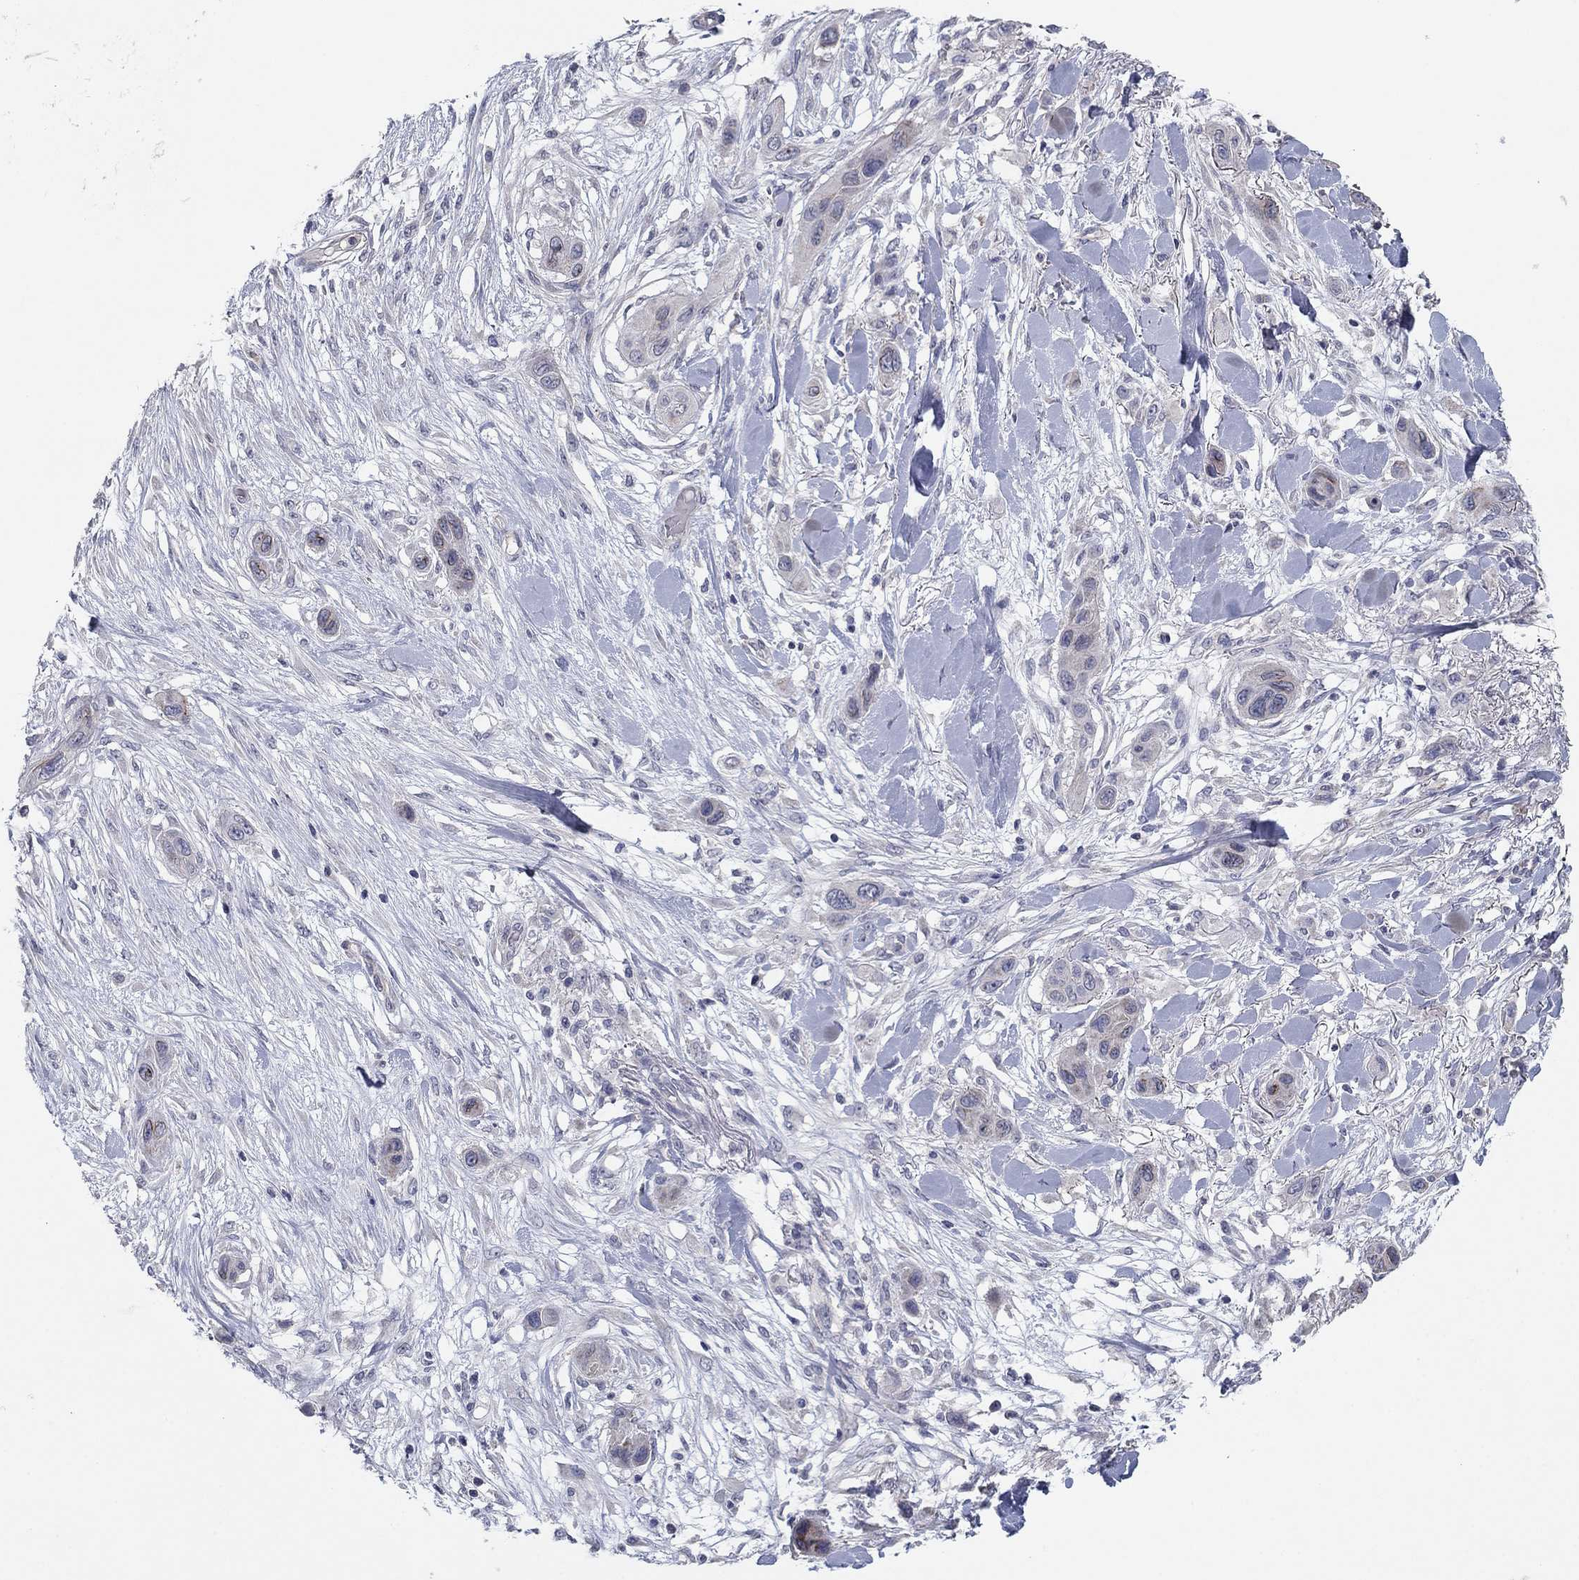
{"staining": {"intensity": "negative", "quantity": "none", "location": "none"}, "tissue": "skin cancer", "cell_type": "Tumor cells", "image_type": "cancer", "snomed": [{"axis": "morphology", "description": "Squamous cell carcinoma, NOS"}, {"axis": "topography", "description": "Skin"}], "caption": "This is an immunohistochemistry photomicrograph of human skin cancer (squamous cell carcinoma). There is no positivity in tumor cells.", "gene": "SEPTIN3", "patient": {"sex": "male", "age": 79}}